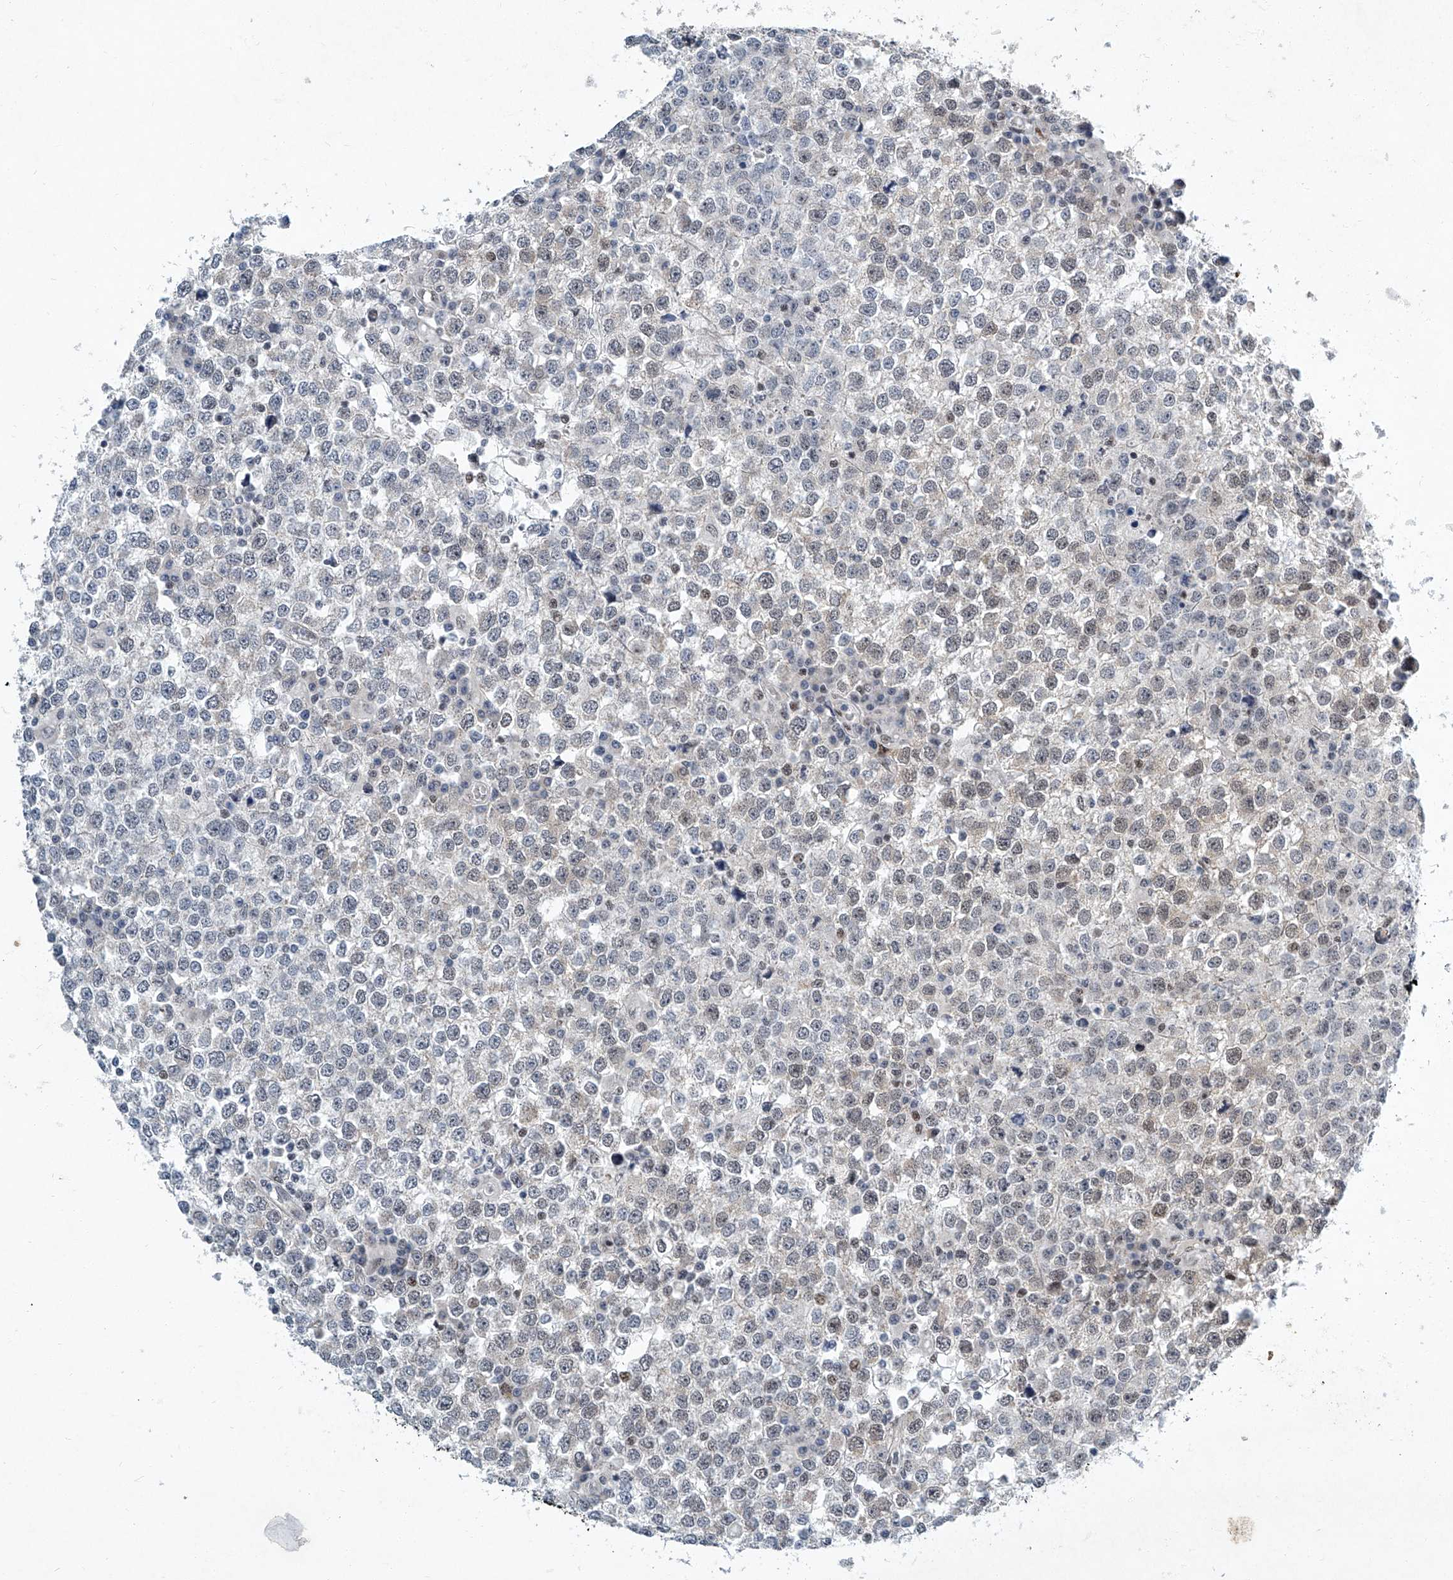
{"staining": {"intensity": "weak", "quantity": "<25%", "location": "nuclear"}, "tissue": "testis cancer", "cell_type": "Tumor cells", "image_type": "cancer", "snomed": [{"axis": "morphology", "description": "Seminoma, NOS"}, {"axis": "topography", "description": "Testis"}], "caption": "A high-resolution photomicrograph shows IHC staining of testis cancer (seminoma), which exhibits no significant expression in tumor cells. (Brightfield microscopy of DAB (3,3'-diaminobenzidine) IHC at high magnification).", "gene": "TFDP1", "patient": {"sex": "male", "age": 65}}